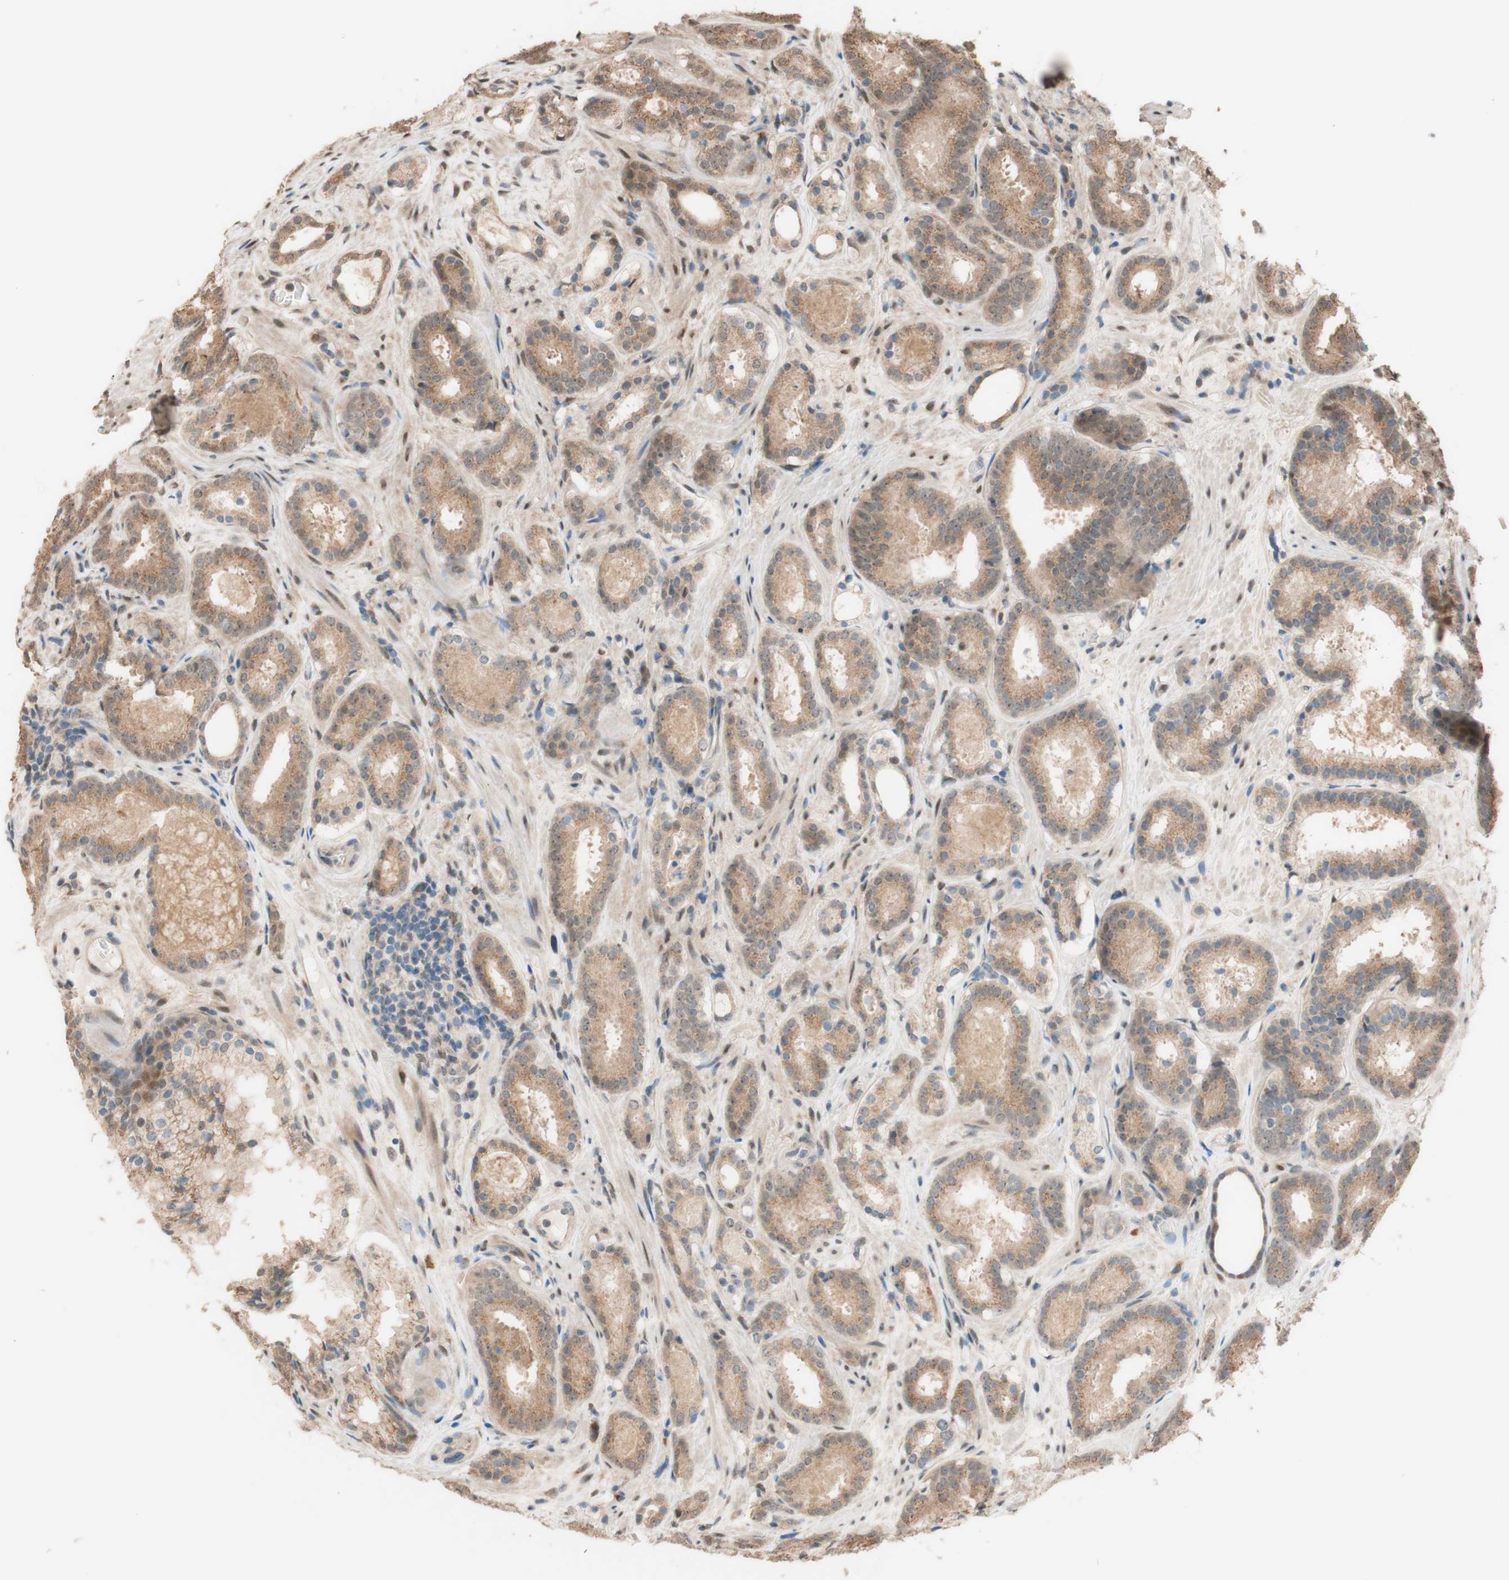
{"staining": {"intensity": "moderate", "quantity": ">75%", "location": "cytoplasmic/membranous"}, "tissue": "prostate cancer", "cell_type": "Tumor cells", "image_type": "cancer", "snomed": [{"axis": "morphology", "description": "Adenocarcinoma, Low grade"}, {"axis": "topography", "description": "Prostate"}], "caption": "High-power microscopy captured an IHC image of adenocarcinoma (low-grade) (prostate), revealing moderate cytoplasmic/membranous expression in about >75% of tumor cells. Nuclei are stained in blue.", "gene": "CCNC", "patient": {"sex": "male", "age": 69}}